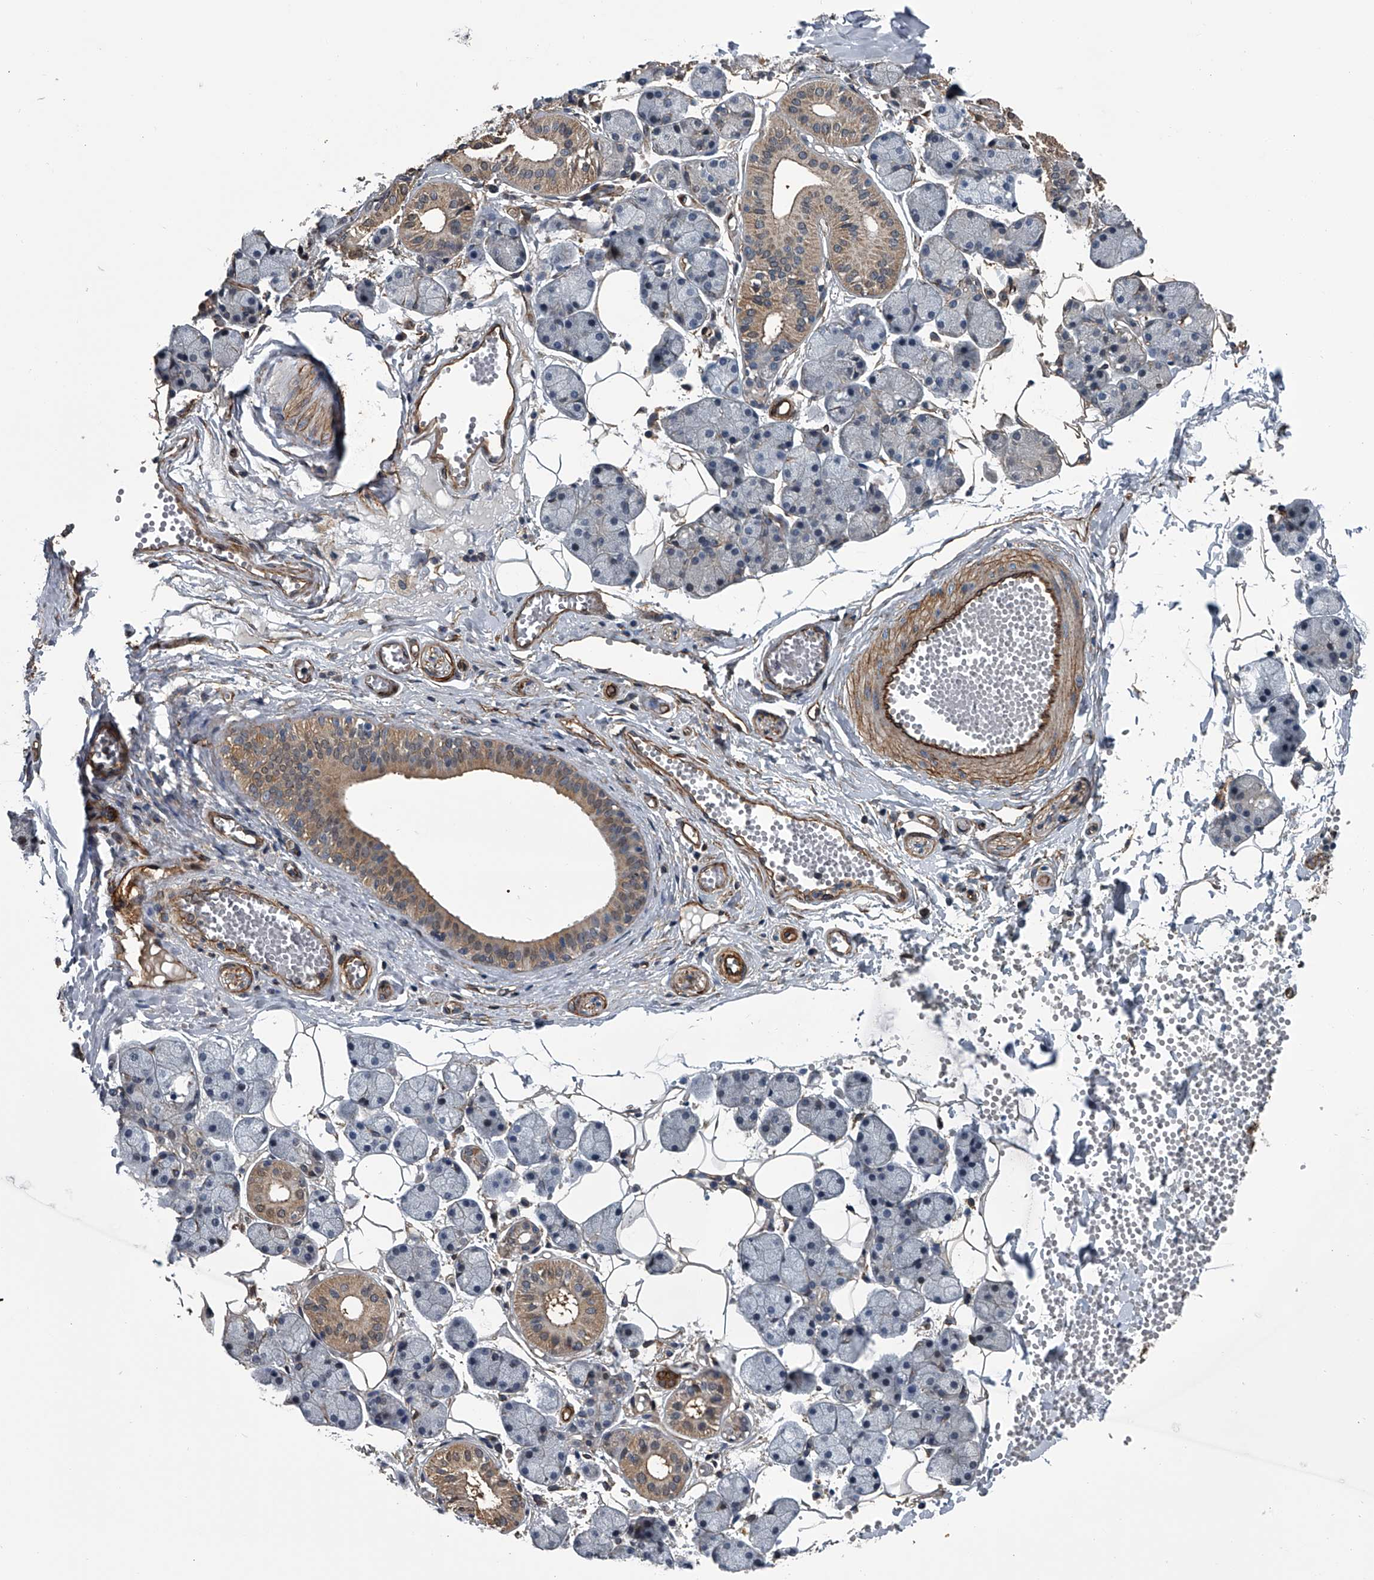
{"staining": {"intensity": "moderate", "quantity": "<25%", "location": "cytoplasmic/membranous"}, "tissue": "salivary gland", "cell_type": "Glandular cells", "image_type": "normal", "snomed": [{"axis": "morphology", "description": "Normal tissue, NOS"}, {"axis": "topography", "description": "Salivary gland"}], "caption": "IHC (DAB) staining of unremarkable salivary gland shows moderate cytoplasmic/membranous protein expression in about <25% of glandular cells. Nuclei are stained in blue.", "gene": "LDLRAD2", "patient": {"sex": "female", "age": 33}}